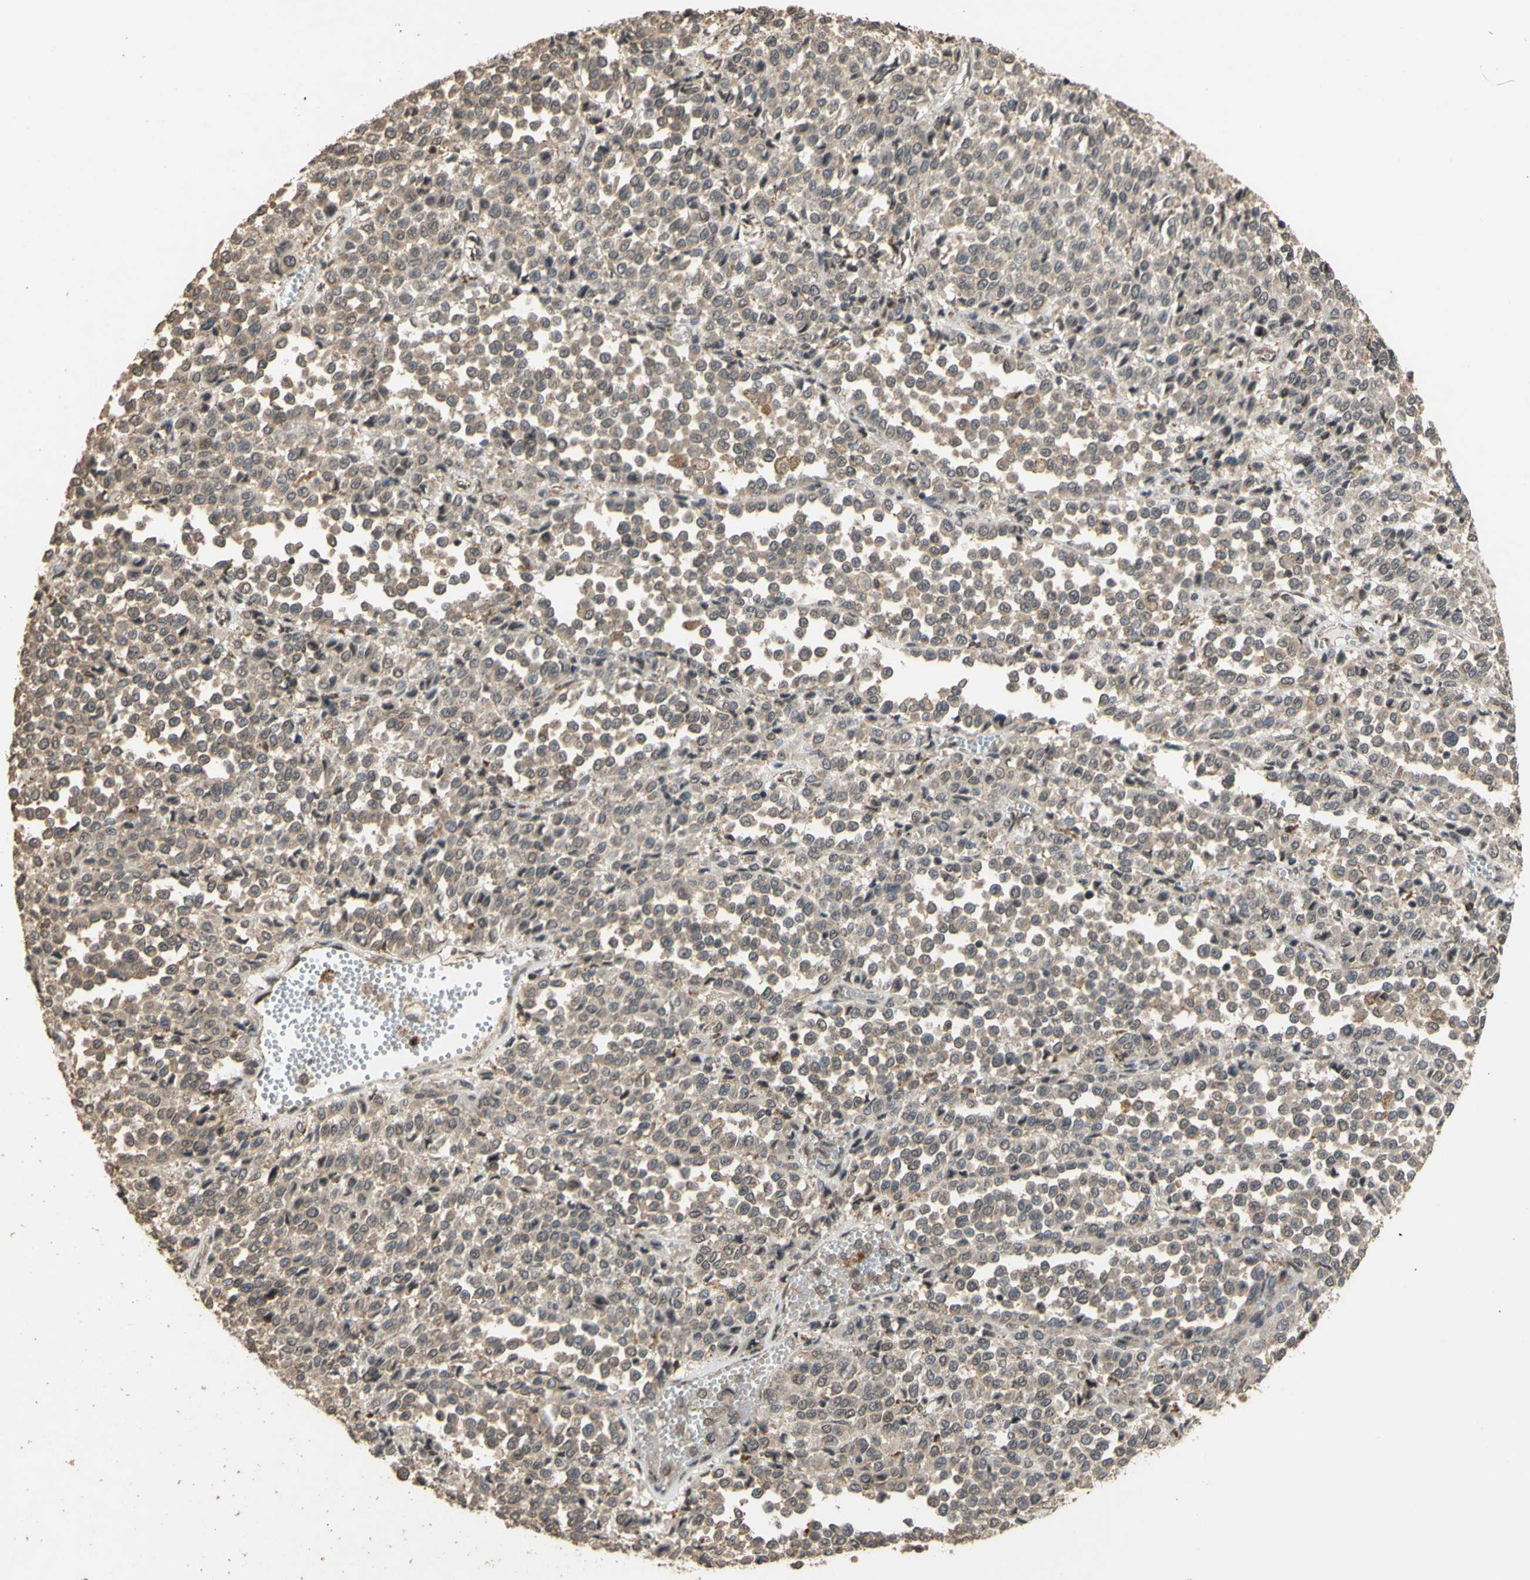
{"staining": {"intensity": "weak", "quantity": ">75%", "location": "cytoplasmic/membranous"}, "tissue": "melanoma", "cell_type": "Tumor cells", "image_type": "cancer", "snomed": [{"axis": "morphology", "description": "Malignant melanoma, Metastatic site"}, {"axis": "topography", "description": "Pancreas"}], "caption": "Immunohistochemistry (IHC) micrograph of melanoma stained for a protein (brown), which displays low levels of weak cytoplasmic/membranous staining in approximately >75% of tumor cells.", "gene": "GTF2E2", "patient": {"sex": "female", "age": 30}}